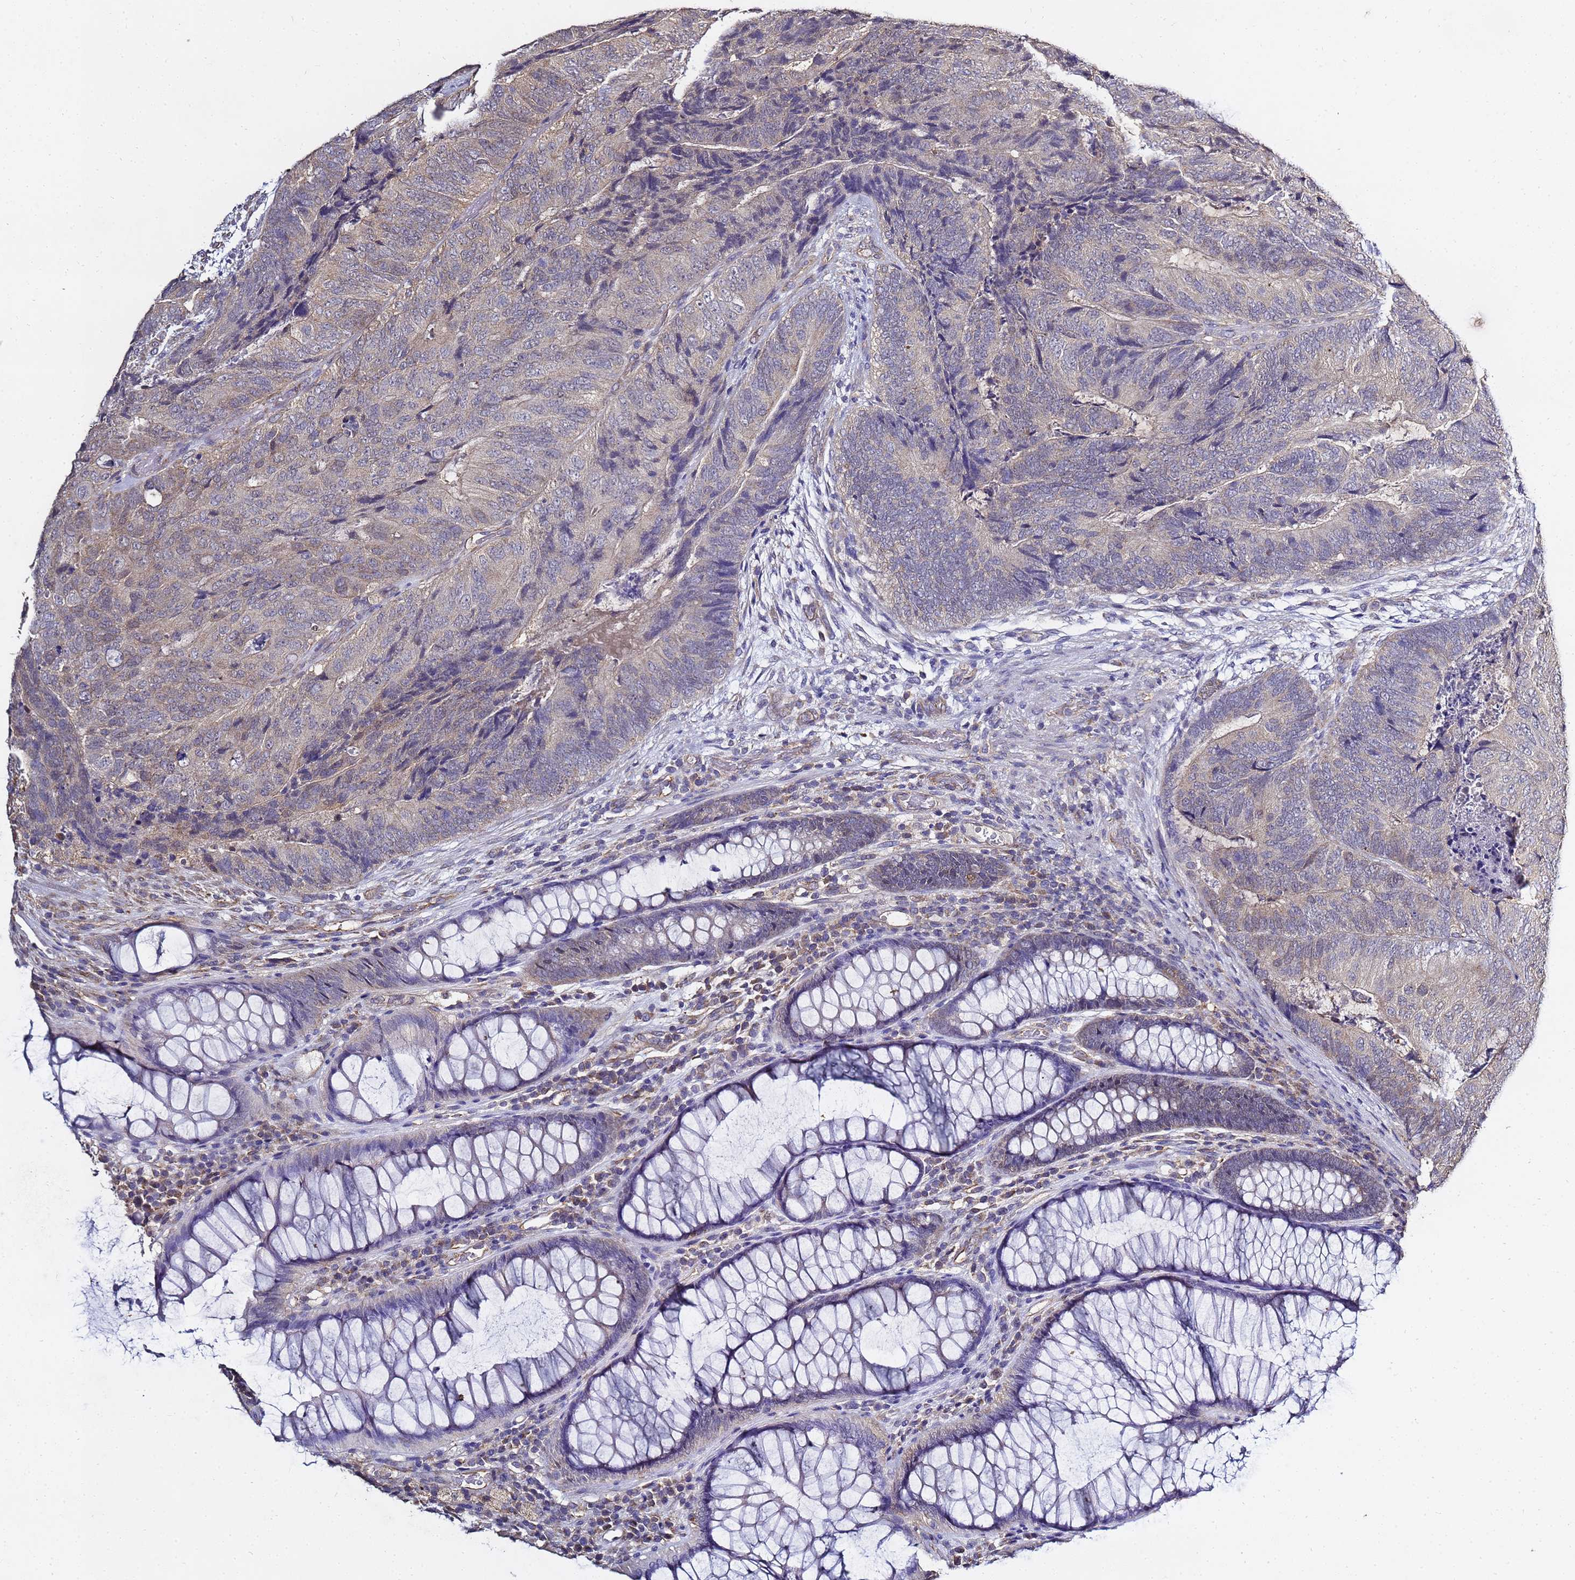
{"staining": {"intensity": "weak", "quantity": "<25%", "location": "cytoplasmic/membranous"}, "tissue": "colorectal cancer", "cell_type": "Tumor cells", "image_type": "cancer", "snomed": [{"axis": "morphology", "description": "Adenocarcinoma, NOS"}, {"axis": "topography", "description": "Colon"}], "caption": "Immunohistochemistry image of colorectal adenocarcinoma stained for a protein (brown), which exhibits no staining in tumor cells.", "gene": "ENOPH1", "patient": {"sex": "female", "age": 67}}